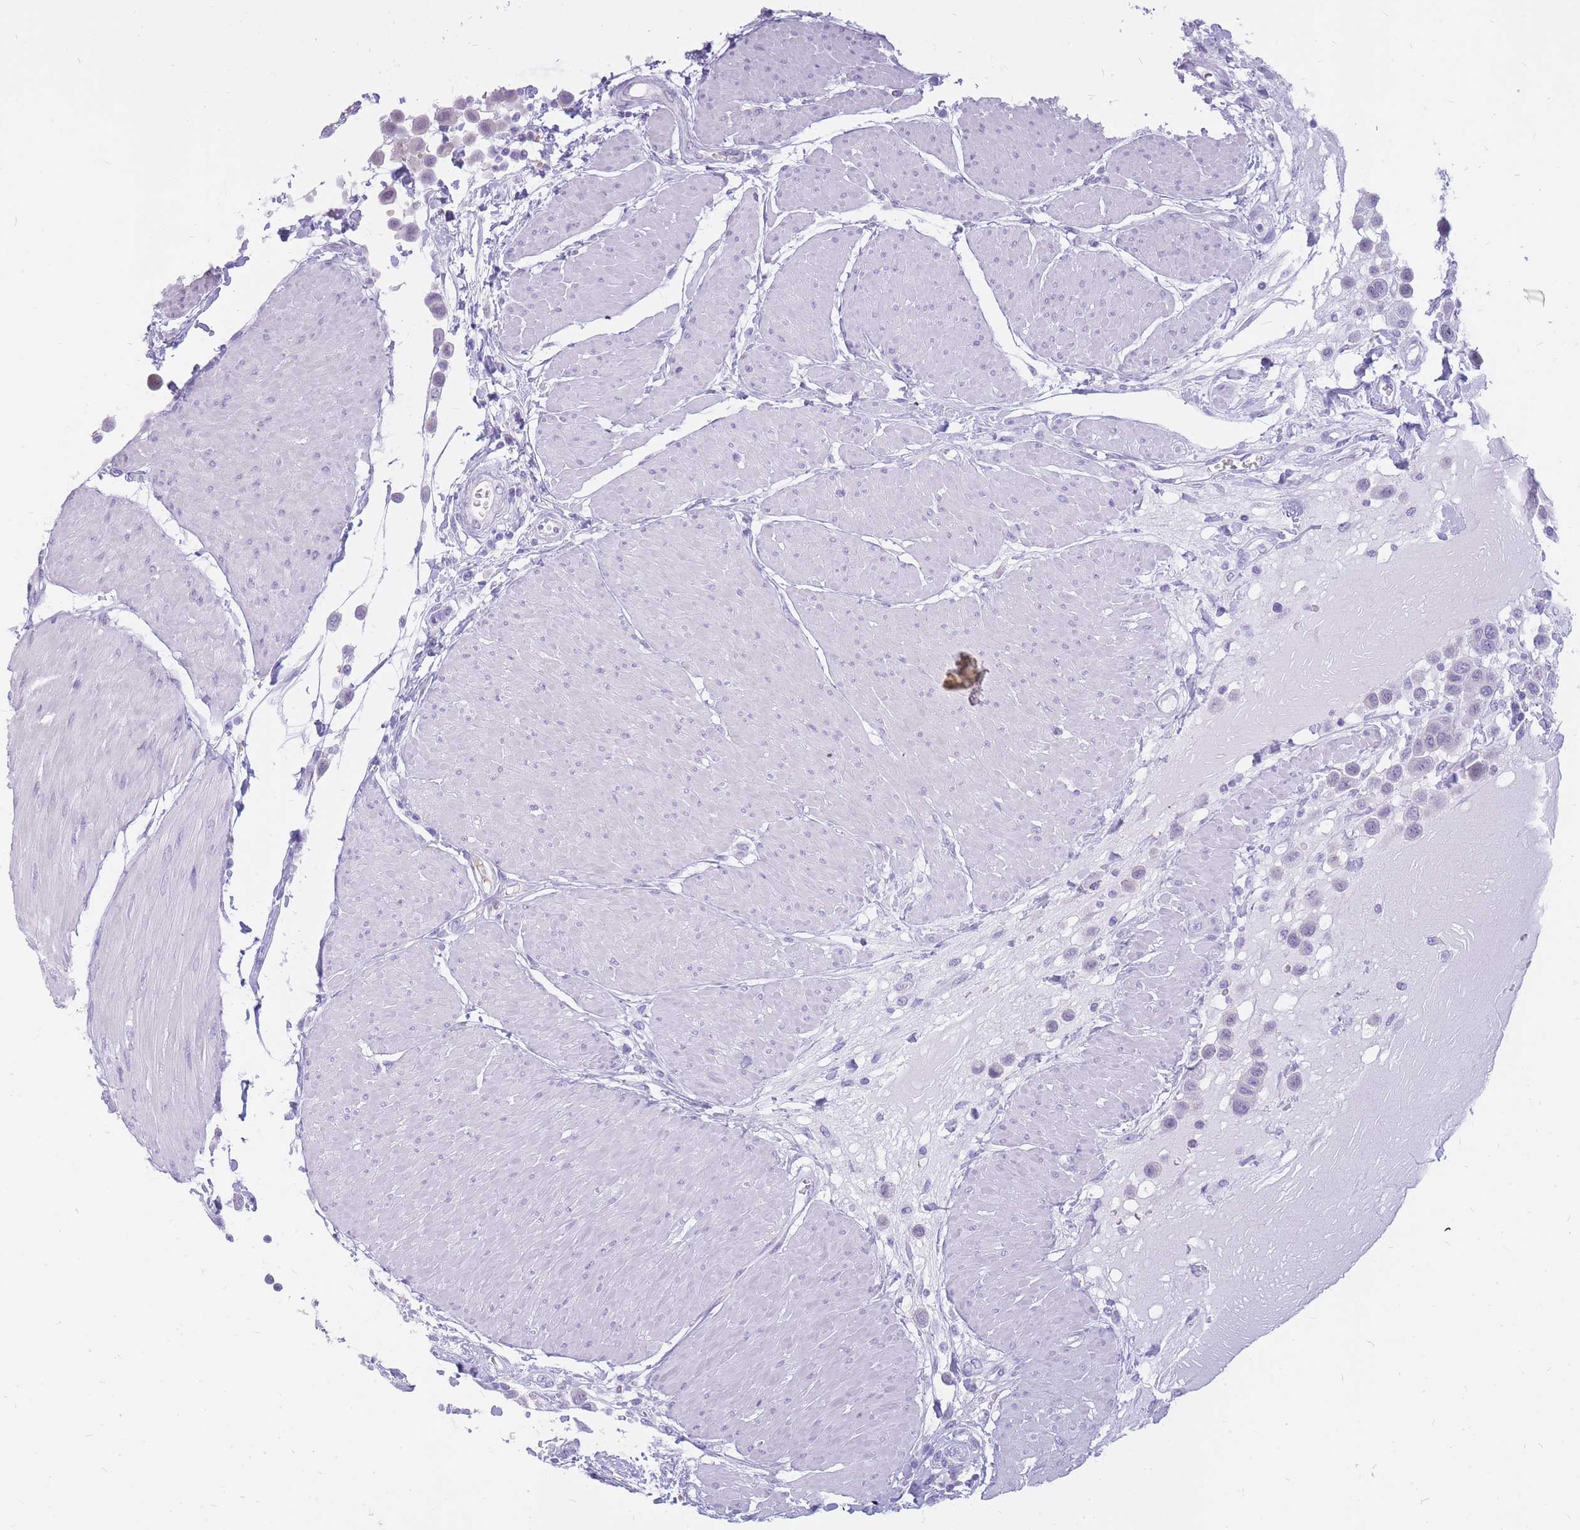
{"staining": {"intensity": "negative", "quantity": "none", "location": "none"}, "tissue": "urothelial cancer", "cell_type": "Tumor cells", "image_type": "cancer", "snomed": [{"axis": "morphology", "description": "Urothelial carcinoma, High grade"}, {"axis": "topography", "description": "Urinary bladder"}], "caption": "This is an immunohistochemistry histopathology image of urothelial cancer. There is no positivity in tumor cells.", "gene": "INS", "patient": {"sex": "male", "age": 50}}